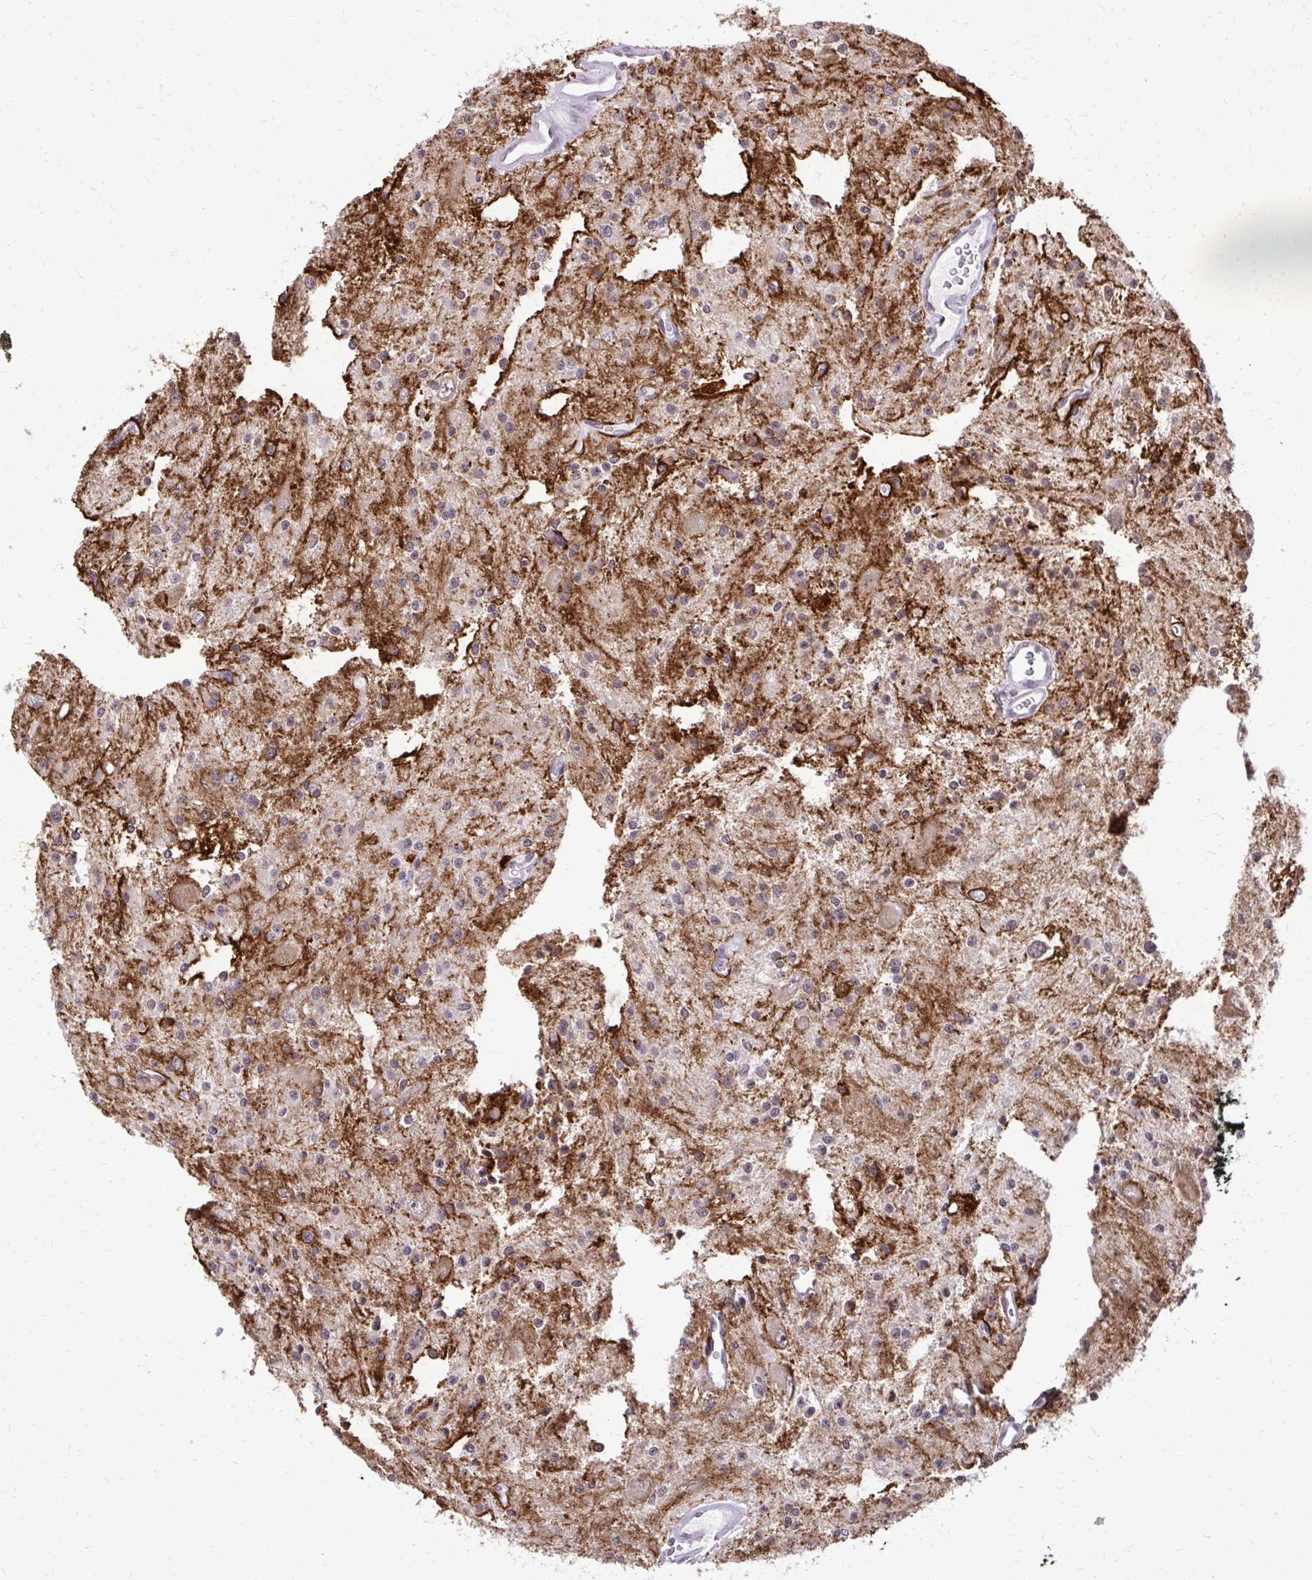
{"staining": {"intensity": "moderate", "quantity": "25%-75%", "location": "cytoplasmic/membranous"}, "tissue": "glioma", "cell_type": "Tumor cells", "image_type": "cancer", "snomed": [{"axis": "morphology", "description": "Glioma, malignant, Low grade"}, {"axis": "topography", "description": "Brain"}], "caption": "Immunohistochemical staining of human glioma displays medium levels of moderate cytoplasmic/membranous staining in about 25%-75% of tumor cells.", "gene": "AKAP5", "patient": {"sex": "male", "age": 43}}